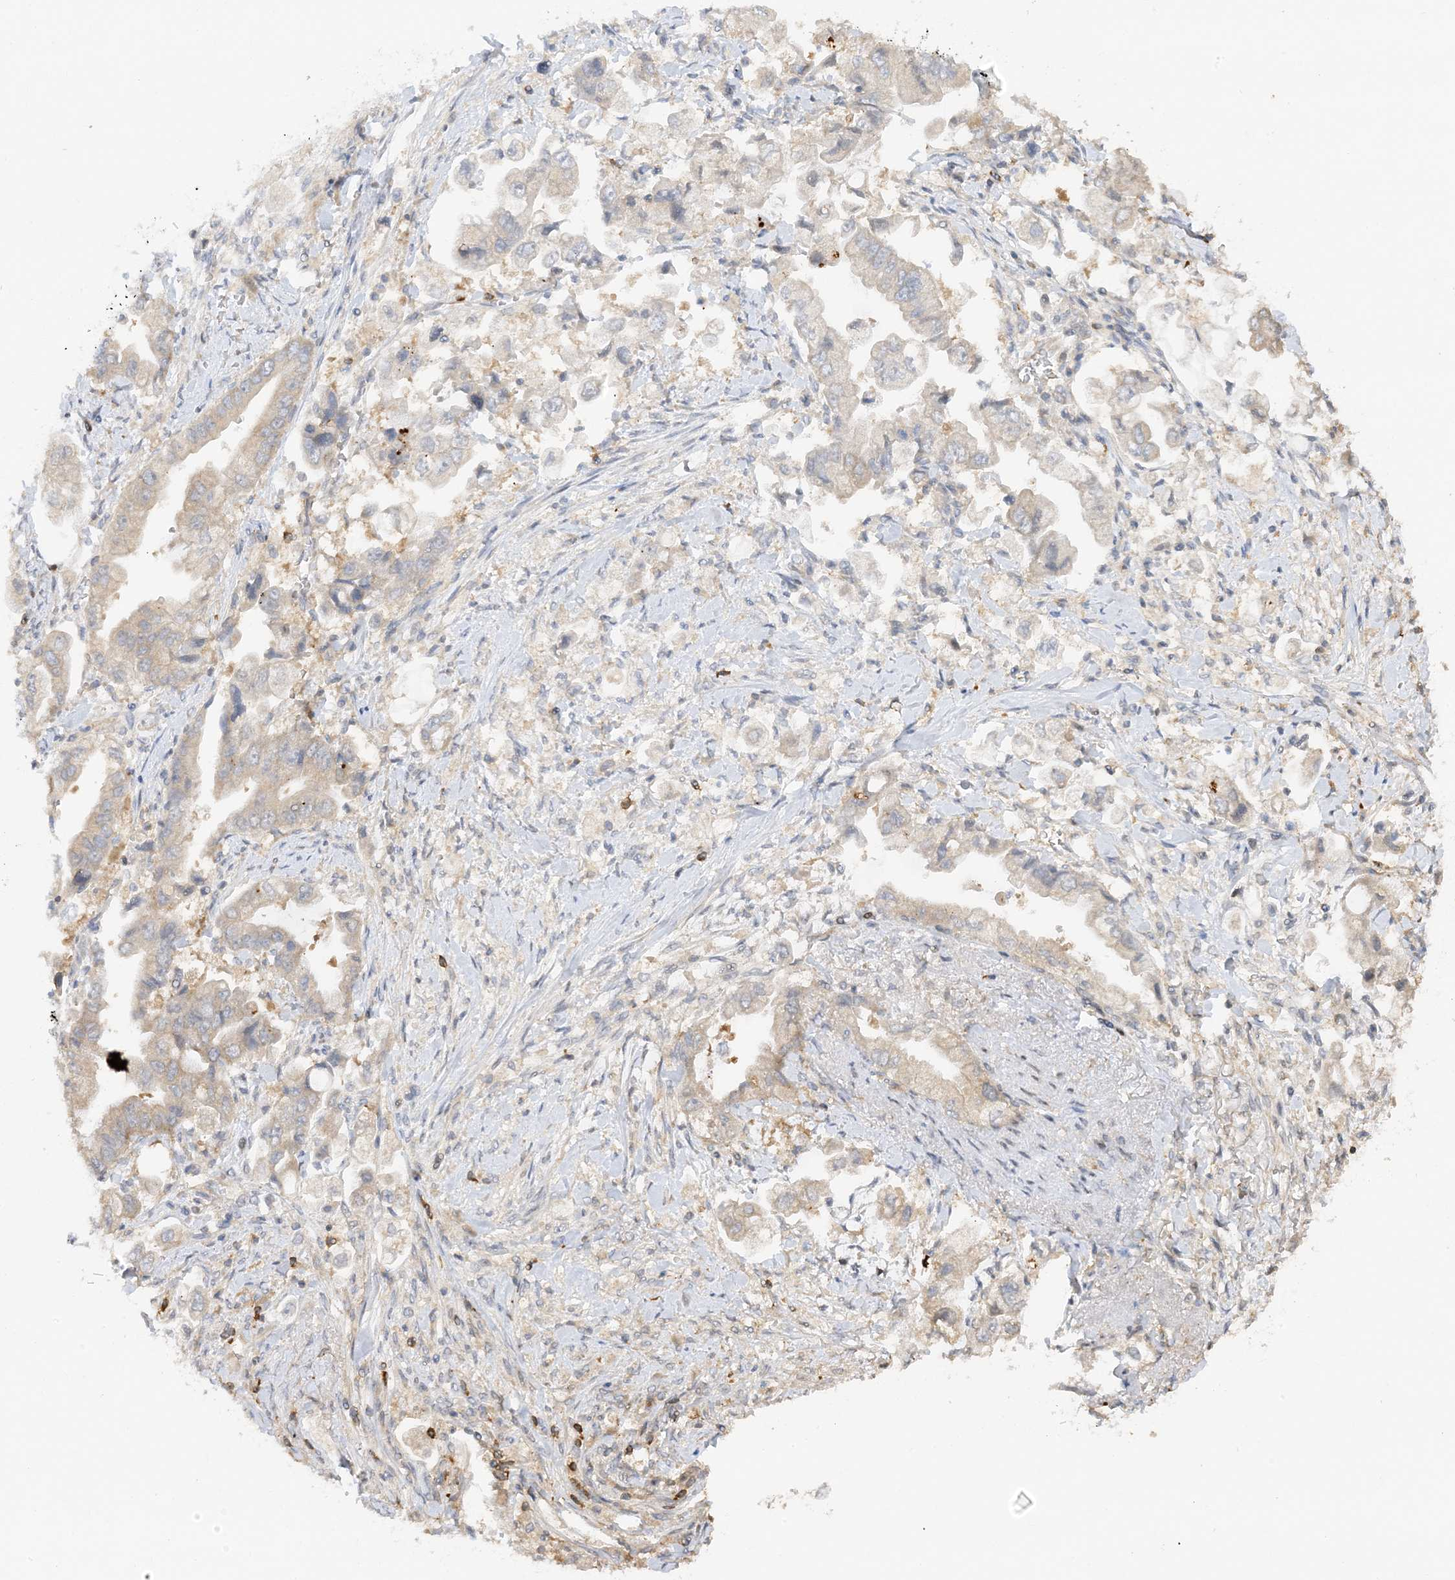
{"staining": {"intensity": "weak", "quantity": "<25%", "location": "cytoplasmic/membranous"}, "tissue": "stomach cancer", "cell_type": "Tumor cells", "image_type": "cancer", "snomed": [{"axis": "morphology", "description": "Adenocarcinoma, NOS"}, {"axis": "topography", "description": "Stomach"}], "caption": "Immunohistochemistry (IHC) of adenocarcinoma (stomach) displays no expression in tumor cells.", "gene": "PHACTR2", "patient": {"sex": "male", "age": 62}}